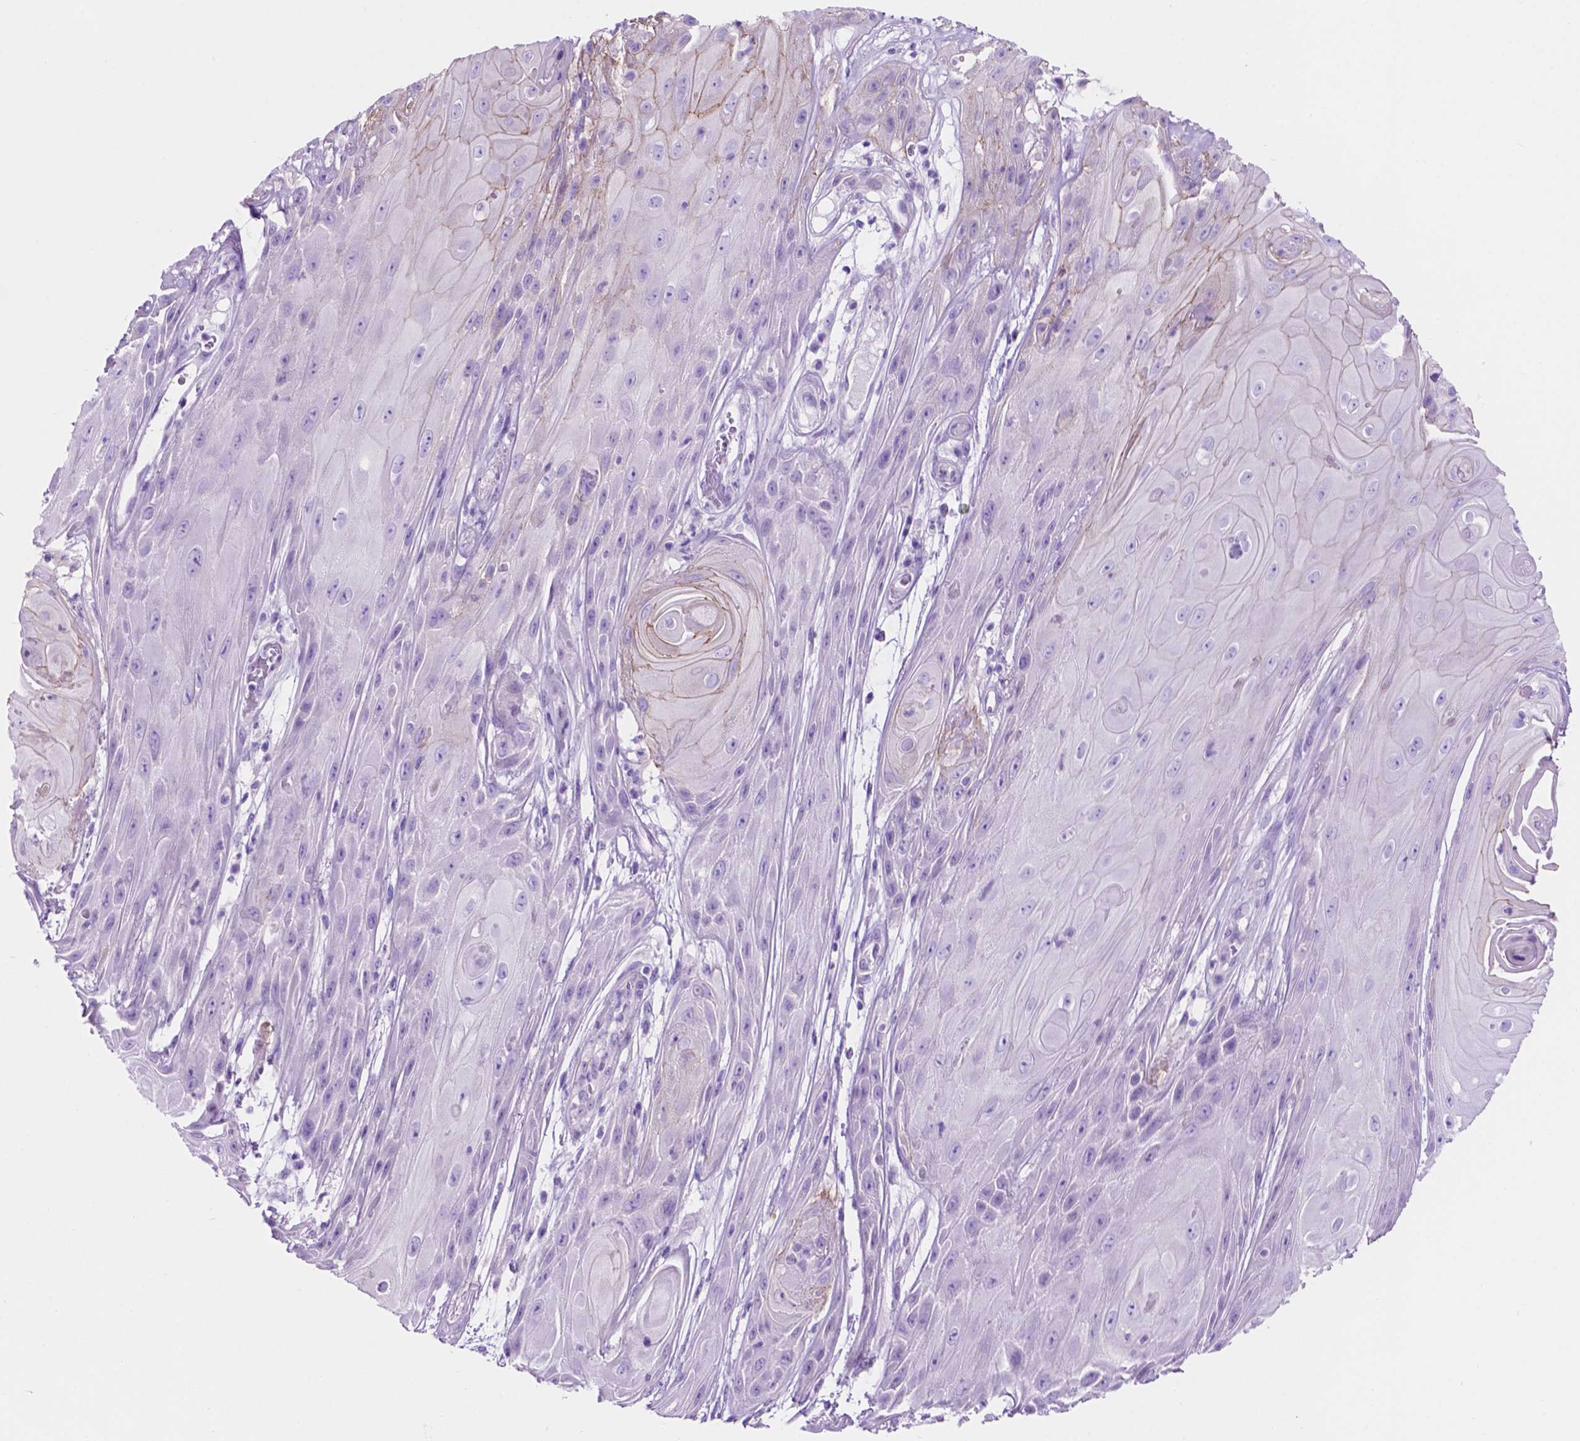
{"staining": {"intensity": "weak", "quantity": "<25%", "location": "cytoplasmic/membranous"}, "tissue": "skin cancer", "cell_type": "Tumor cells", "image_type": "cancer", "snomed": [{"axis": "morphology", "description": "Squamous cell carcinoma, NOS"}, {"axis": "topography", "description": "Skin"}], "caption": "Skin squamous cell carcinoma stained for a protein using IHC displays no expression tumor cells.", "gene": "IGFN1", "patient": {"sex": "male", "age": 62}}